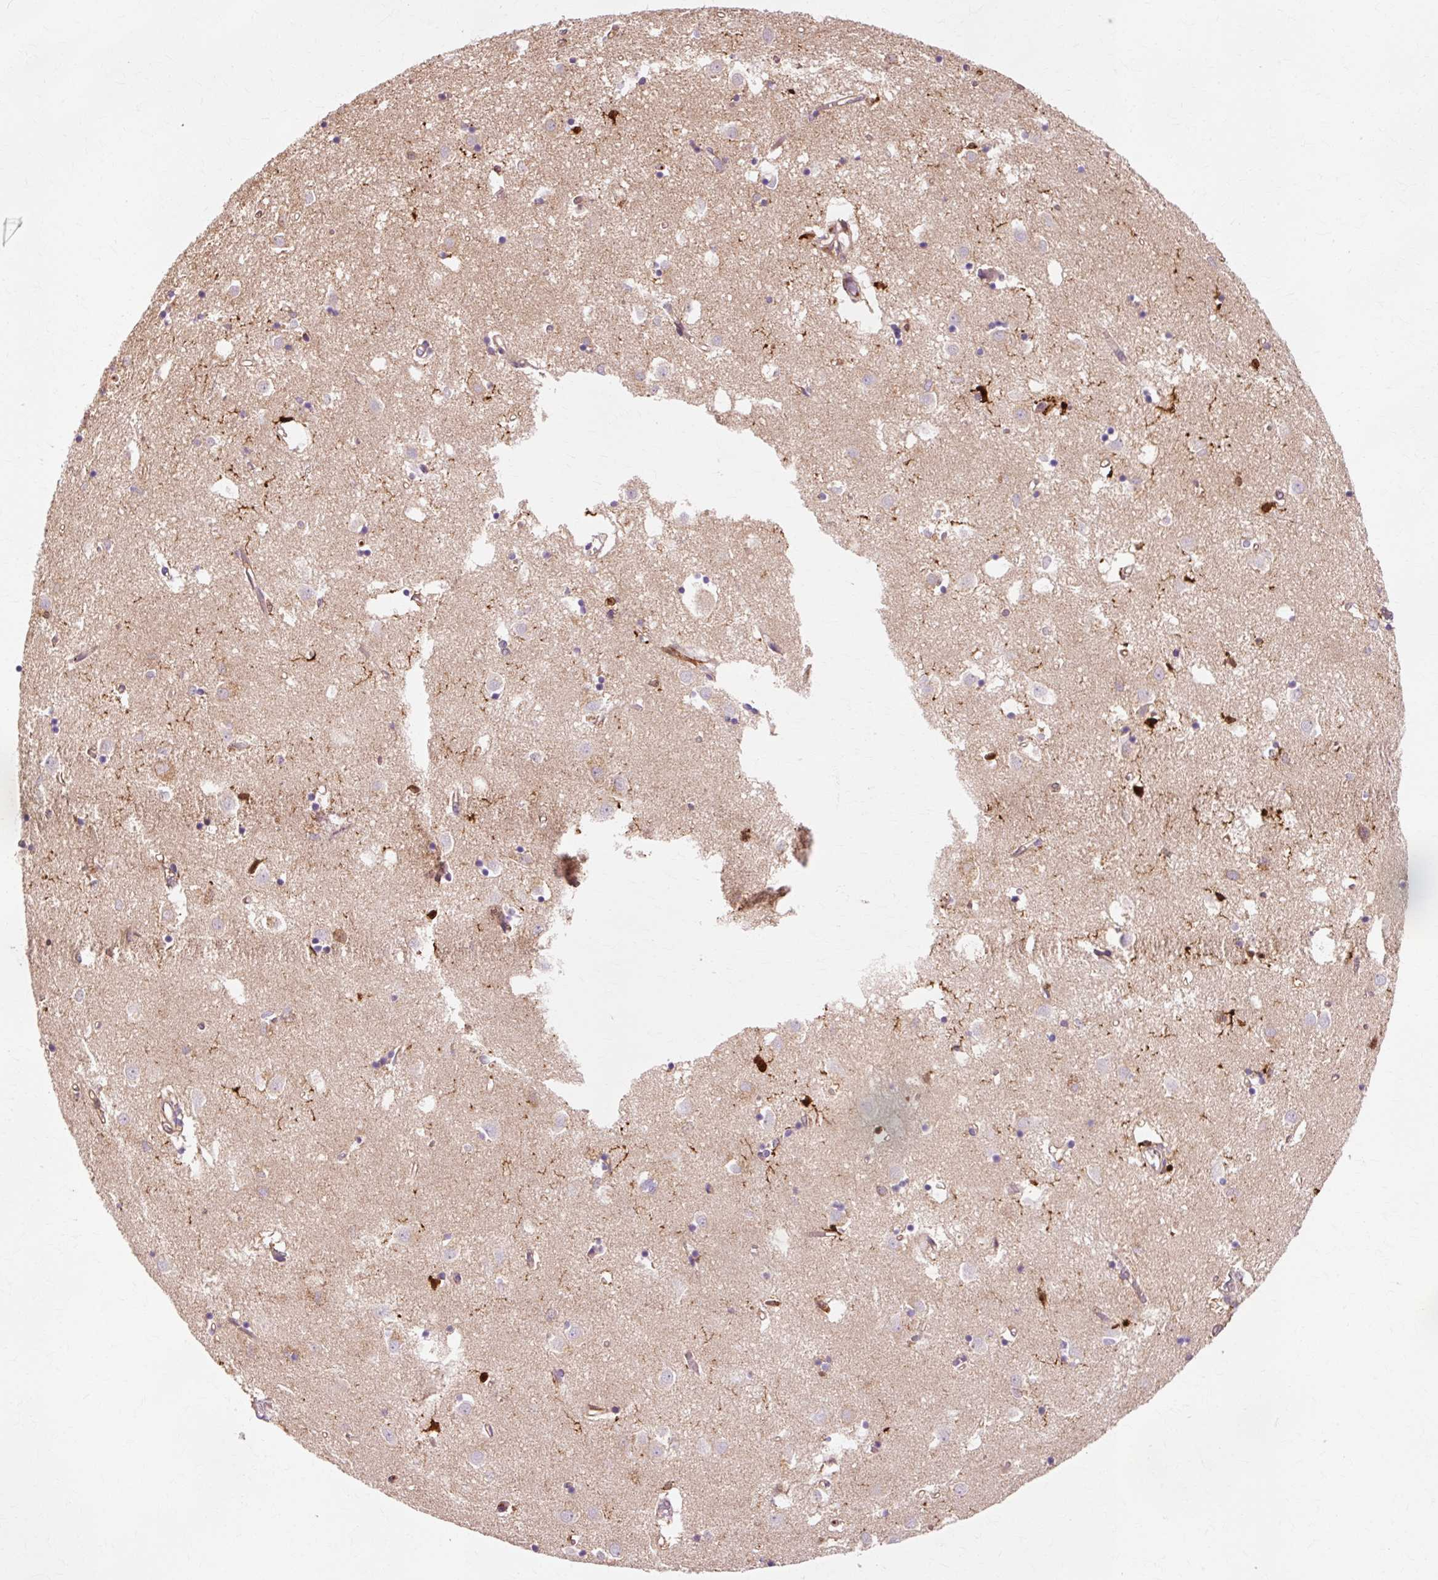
{"staining": {"intensity": "strong", "quantity": "<25%", "location": "cytoplasmic/membranous"}, "tissue": "caudate", "cell_type": "Glial cells", "image_type": "normal", "snomed": [{"axis": "morphology", "description": "Normal tissue, NOS"}, {"axis": "topography", "description": "Lateral ventricle wall"}], "caption": "A medium amount of strong cytoplasmic/membranous expression is appreciated in about <25% of glial cells in benign caudate. Using DAB (brown) and hematoxylin (blue) stains, captured at high magnification using brightfield microscopy.", "gene": "GPX1", "patient": {"sex": "male", "age": 70}}